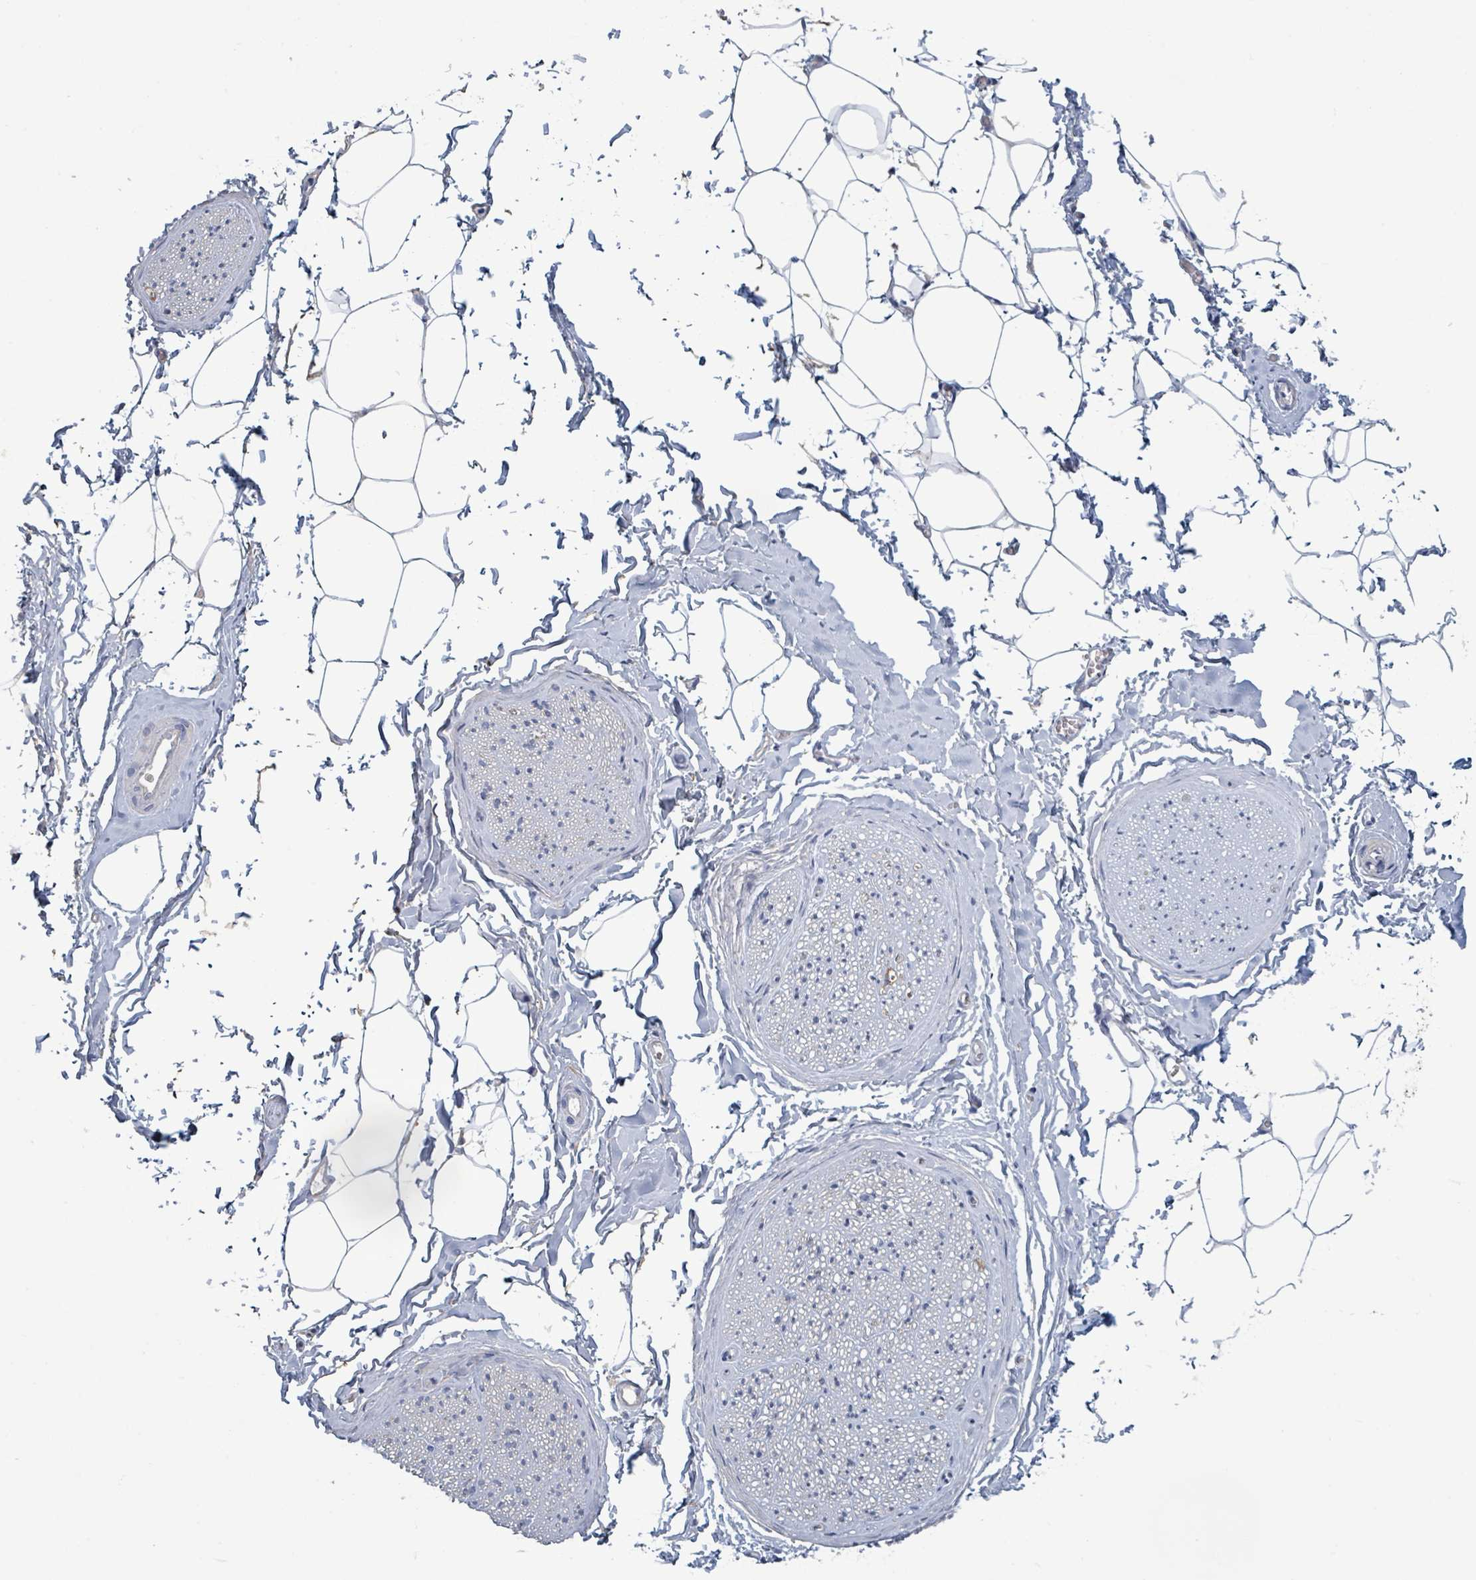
{"staining": {"intensity": "negative", "quantity": "none", "location": "none"}, "tissue": "adipose tissue", "cell_type": "Adipocytes", "image_type": "normal", "snomed": [{"axis": "morphology", "description": "Normal tissue, NOS"}, {"axis": "morphology", "description": "Adenocarcinoma, High grade"}, {"axis": "topography", "description": "Prostate"}, {"axis": "topography", "description": "Peripheral nerve tissue"}], "caption": "Human adipose tissue stained for a protein using immunohistochemistry (IHC) displays no staining in adipocytes.", "gene": "COL13A1", "patient": {"sex": "male", "age": 68}}